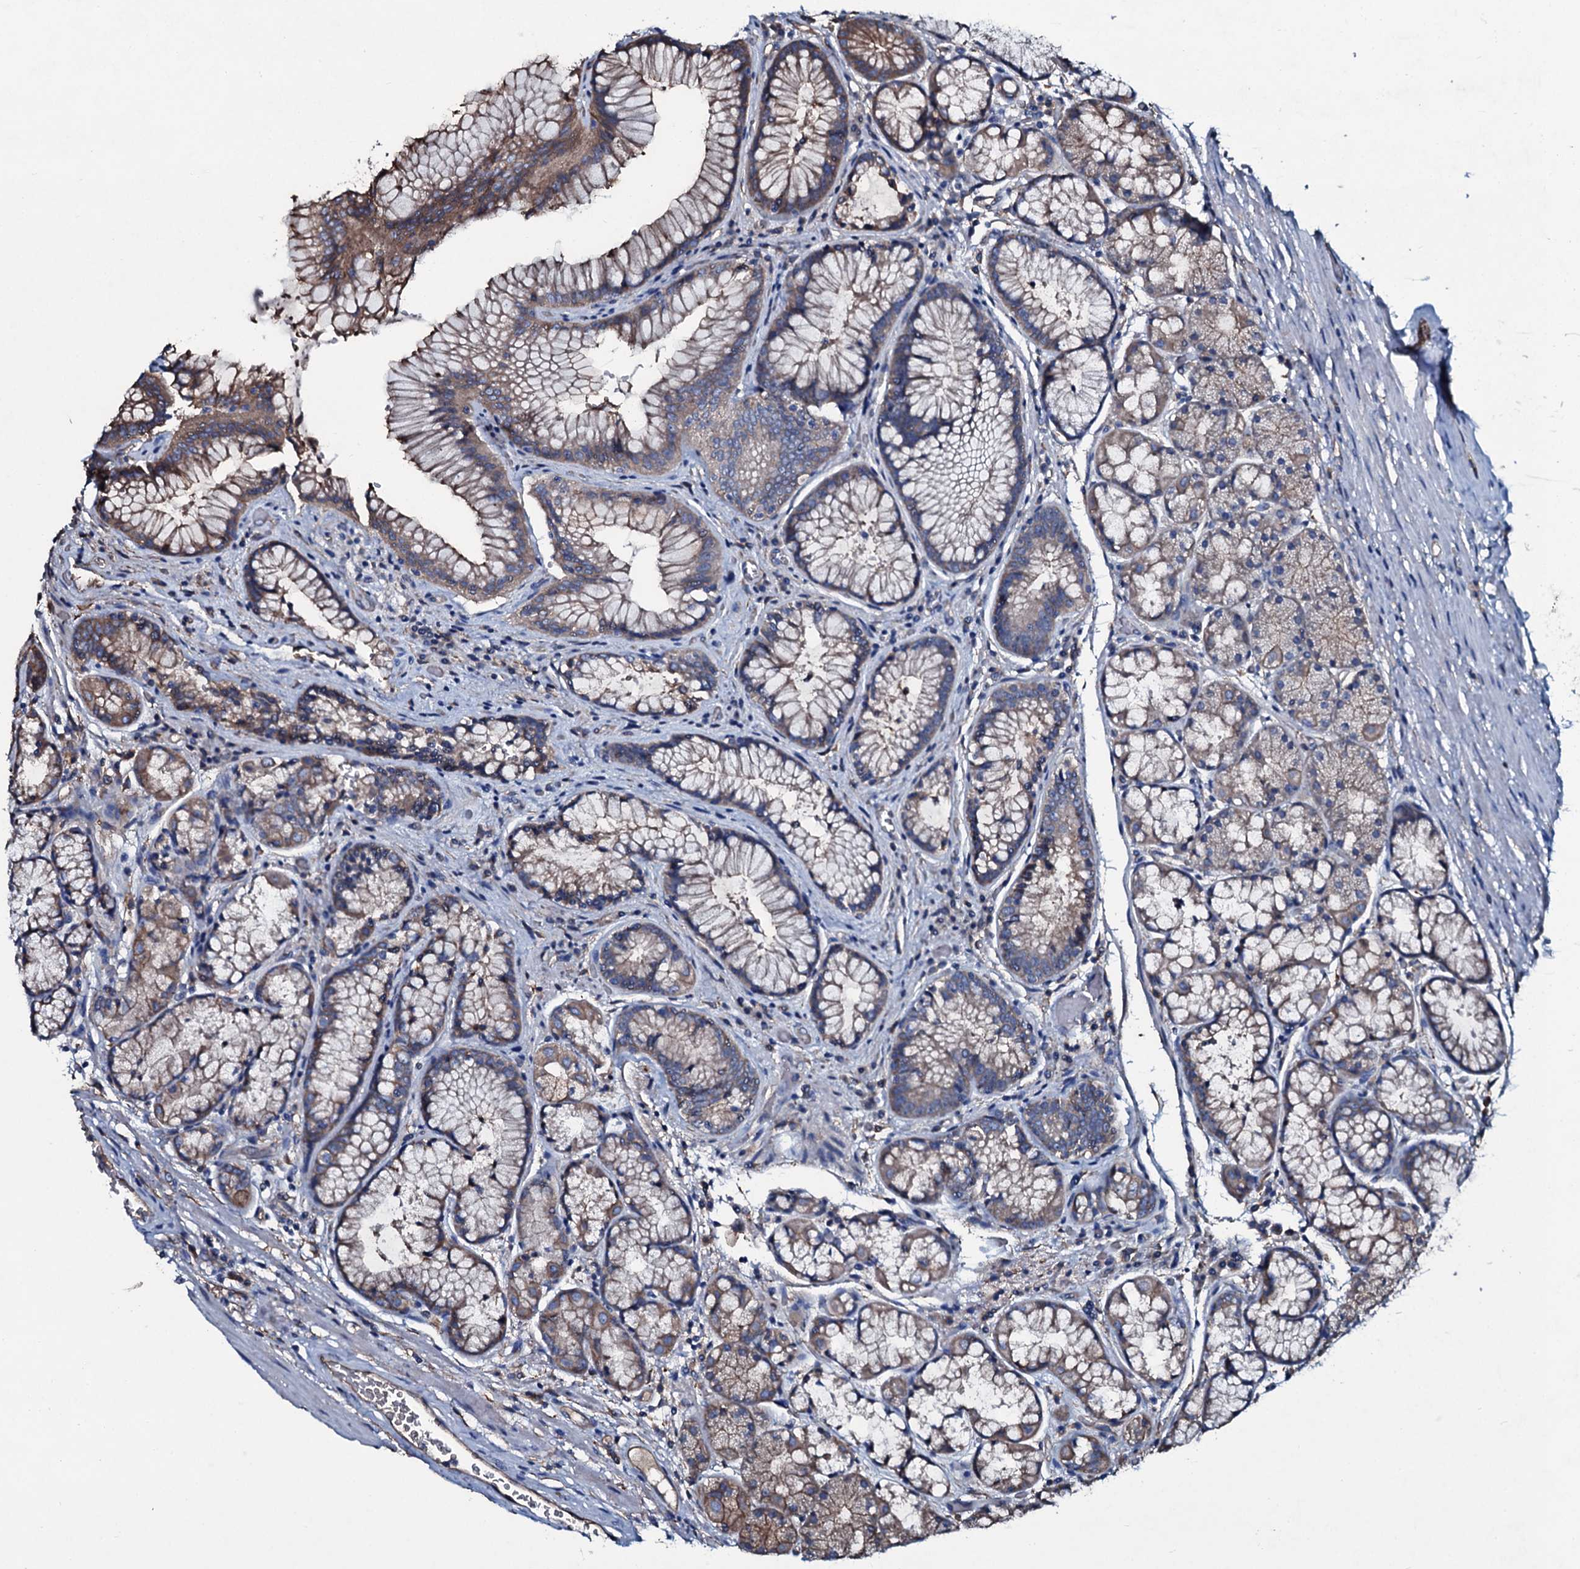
{"staining": {"intensity": "moderate", "quantity": "25%-75%", "location": "cytoplasmic/membranous"}, "tissue": "stomach", "cell_type": "Glandular cells", "image_type": "normal", "snomed": [{"axis": "morphology", "description": "Normal tissue, NOS"}, {"axis": "topography", "description": "Stomach"}], "caption": "An immunohistochemistry (IHC) histopathology image of benign tissue is shown. Protein staining in brown labels moderate cytoplasmic/membranous positivity in stomach within glandular cells. (DAB IHC, brown staining for protein, blue staining for nuclei).", "gene": "DMAC2", "patient": {"sex": "male", "age": 63}}